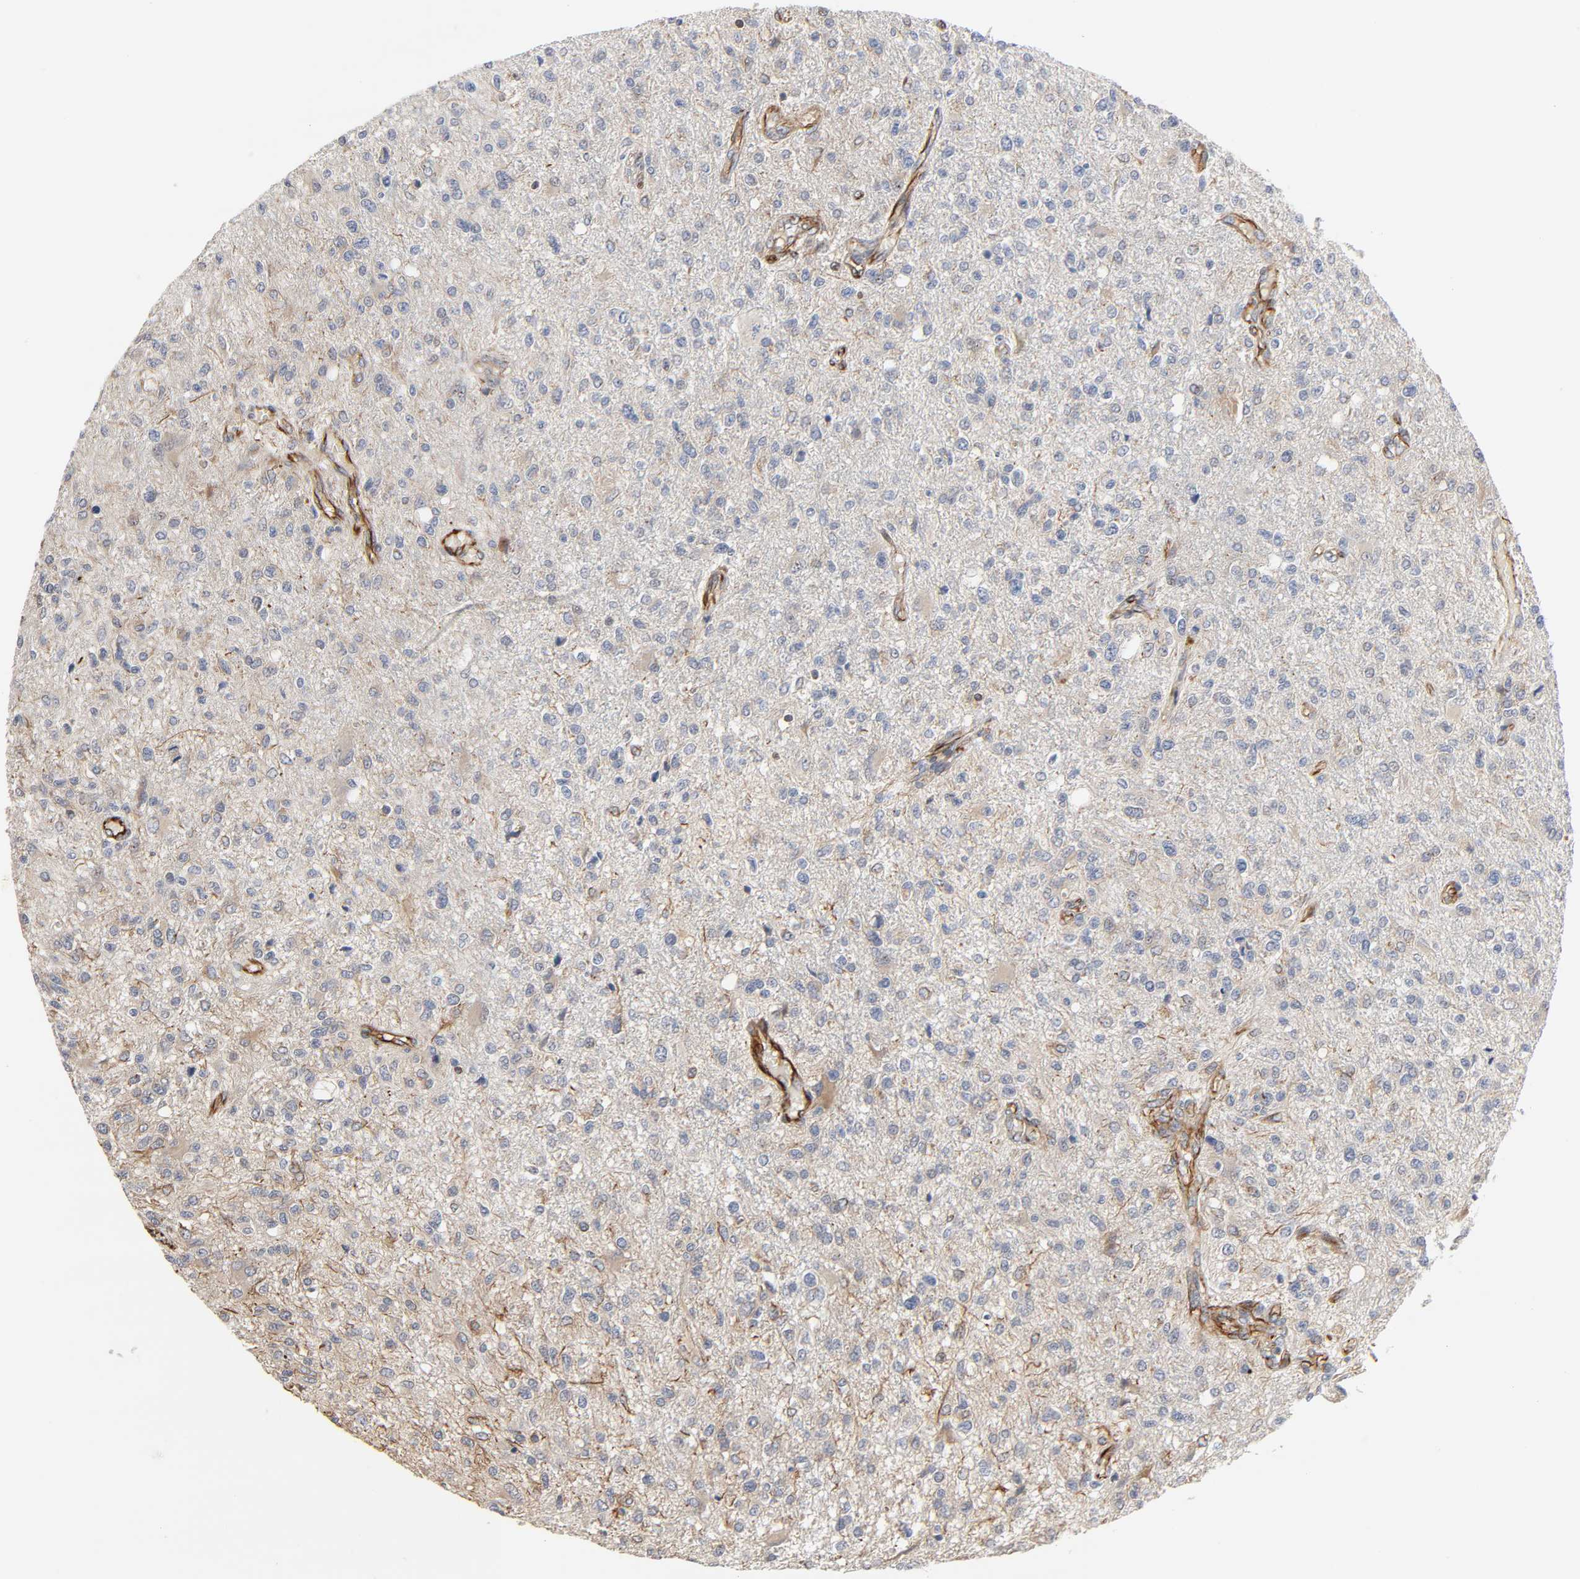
{"staining": {"intensity": "moderate", "quantity": "<25%", "location": "cytoplasmic/membranous"}, "tissue": "glioma", "cell_type": "Tumor cells", "image_type": "cancer", "snomed": [{"axis": "morphology", "description": "Glioma, malignant, High grade"}, {"axis": "topography", "description": "Cerebral cortex"}], "caption": "Protein staining demonstrates moderate cytoplasmic/membranous expression in approximately <25% of tumor cells in glioma.", "gene": "FAM118A", "patient": {"sex": "male", "age": 76}}